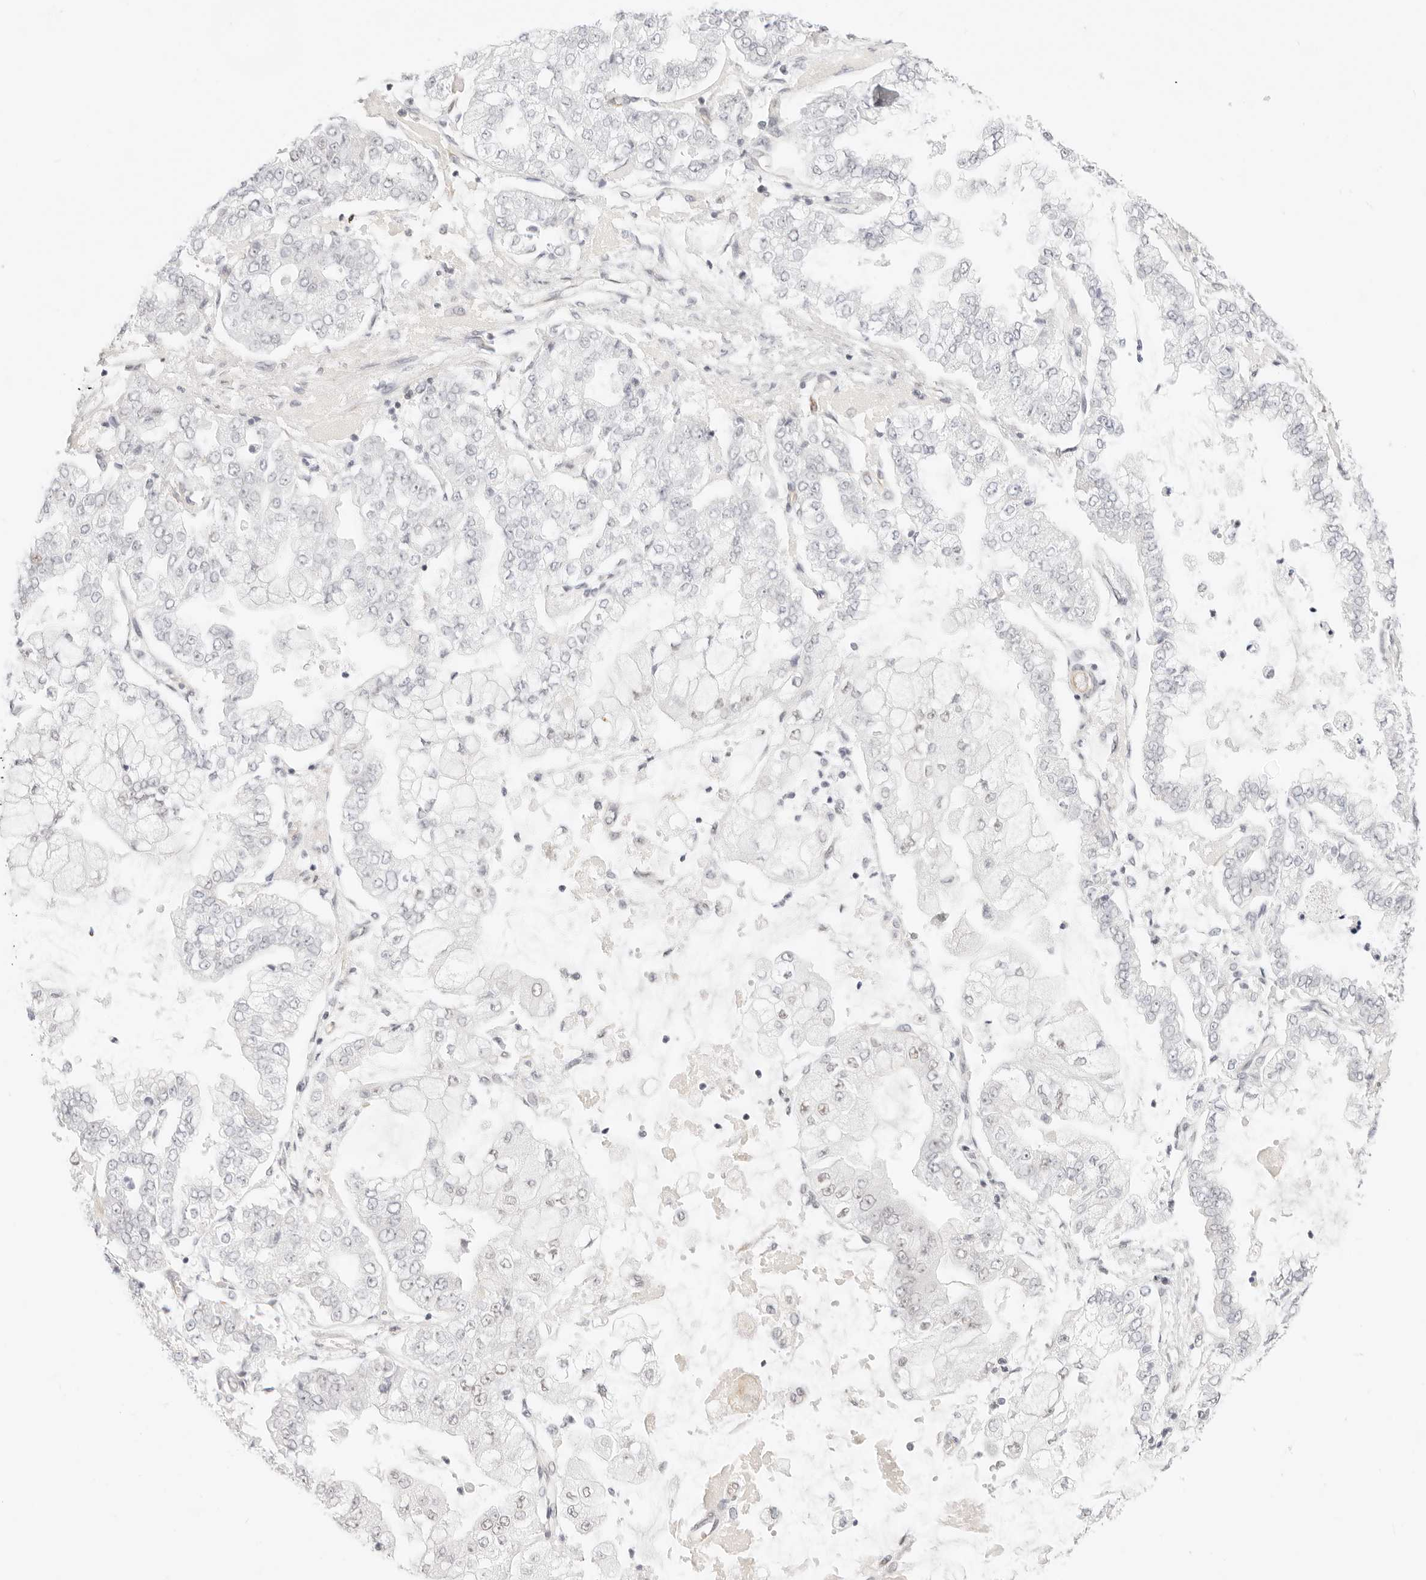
{"staining": {"intensity": "negative", "quantity": "none", "location": "none"}, "tissue": "stomach cancer", "cell_type": "Tumor cells", "image_type": "cancer", "snomed": [{"axis": "morphology", "description": "Adenocarcinoma, NOS"}, {"axis": "topography", "description": "Stomach"}], "caption": "Image shows no significant protein positivity in tumor cells of stomach cancer (adenocarcinoma).", "gene": "ZC3H11A", "patient": {"sex": "male", "age": 76}}